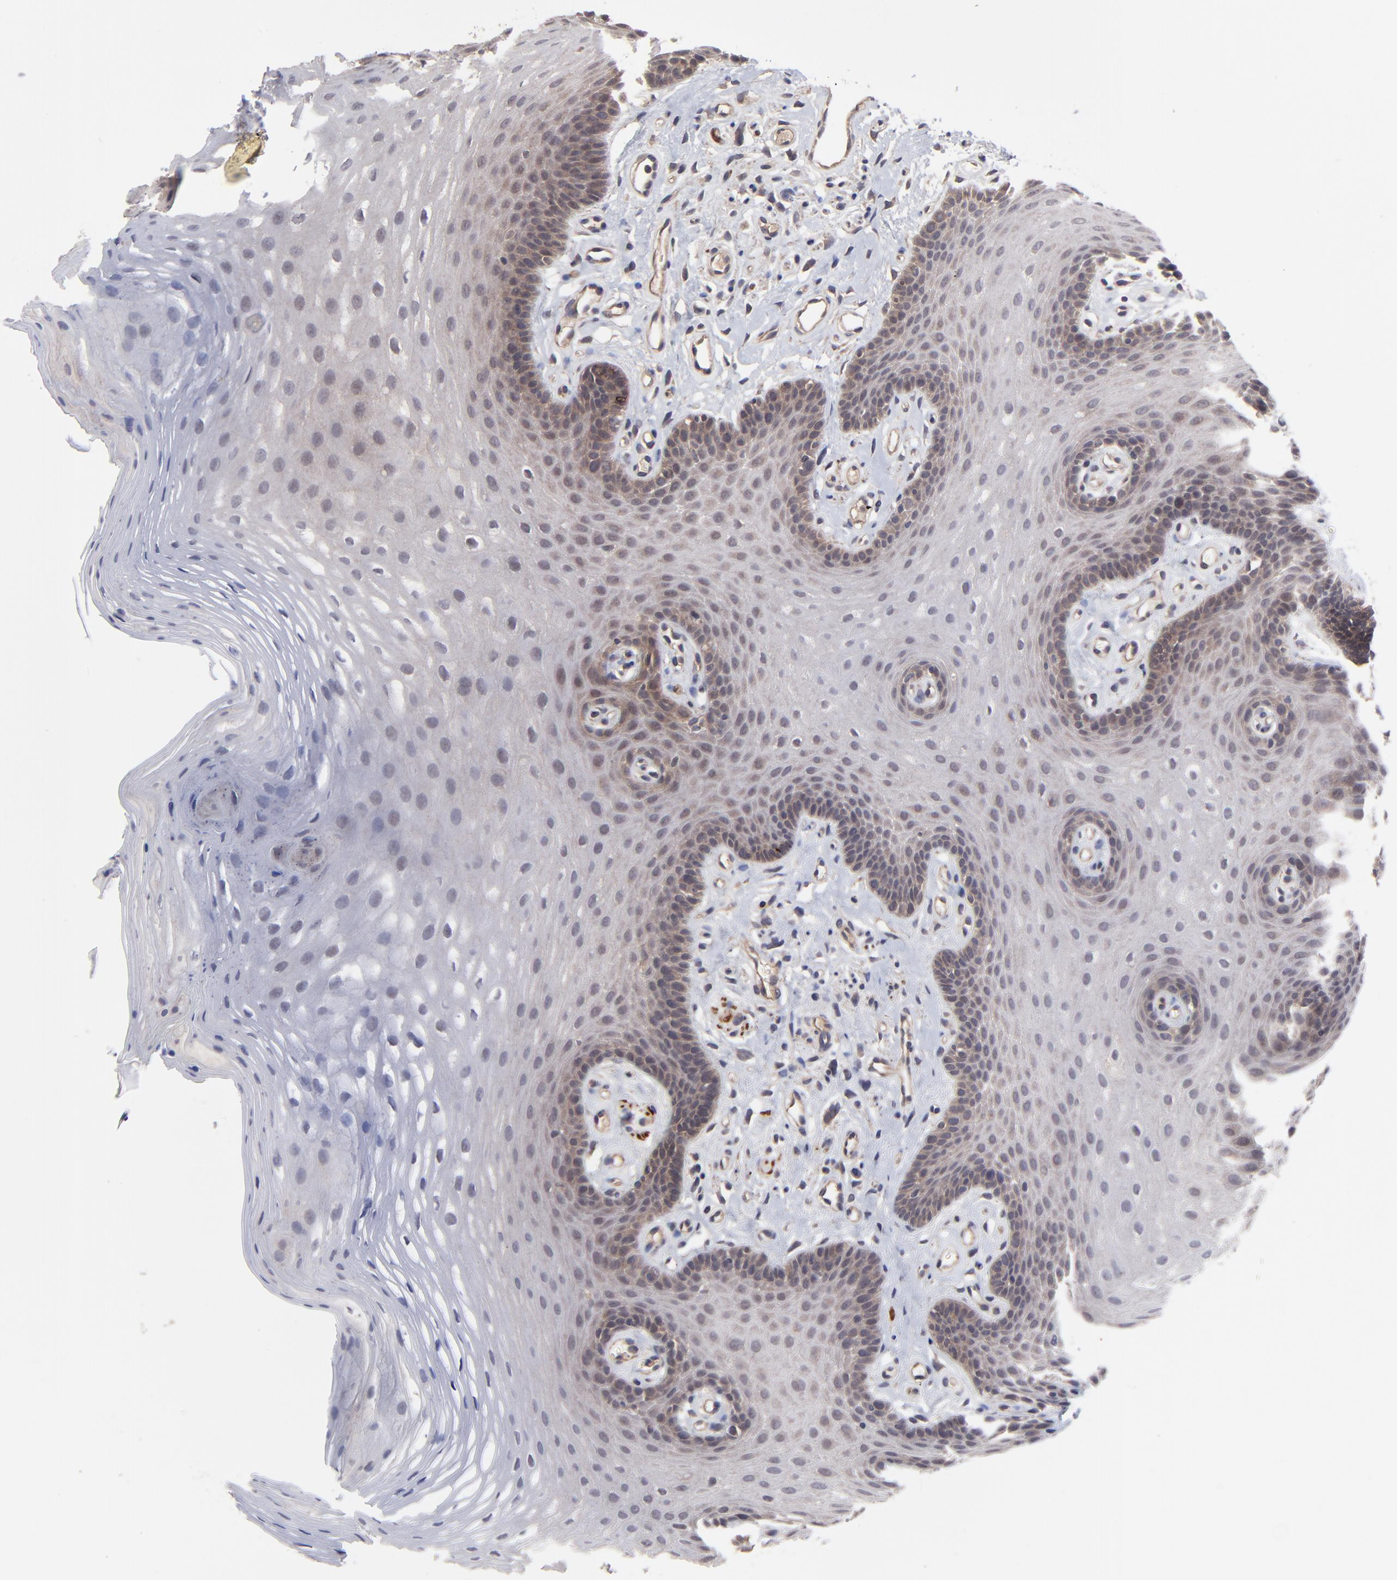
{"staining": {"intensity": "weak", "quantity": "25%-75%", "location": "cytoplasmic/membranous"}, "tissue": "oral mucosa", "cell_type": "Squamous epithelial cells", "image_type": "normal", "snomed": [{"axis": "morphology", "description": "Normal tissue, NOS"}, {"axis": "topography", "description": "Oral tissue"}], "caption": "Immunohistochemistry (IHC) of unremarkable oral mucosa displays low levels of weak cytoplasmic/membranous expression in approximately 25%-75% of squamous epithelial cells.", "gene": "ZNF780A", "patient": {"sex": "male", "age": 62}}